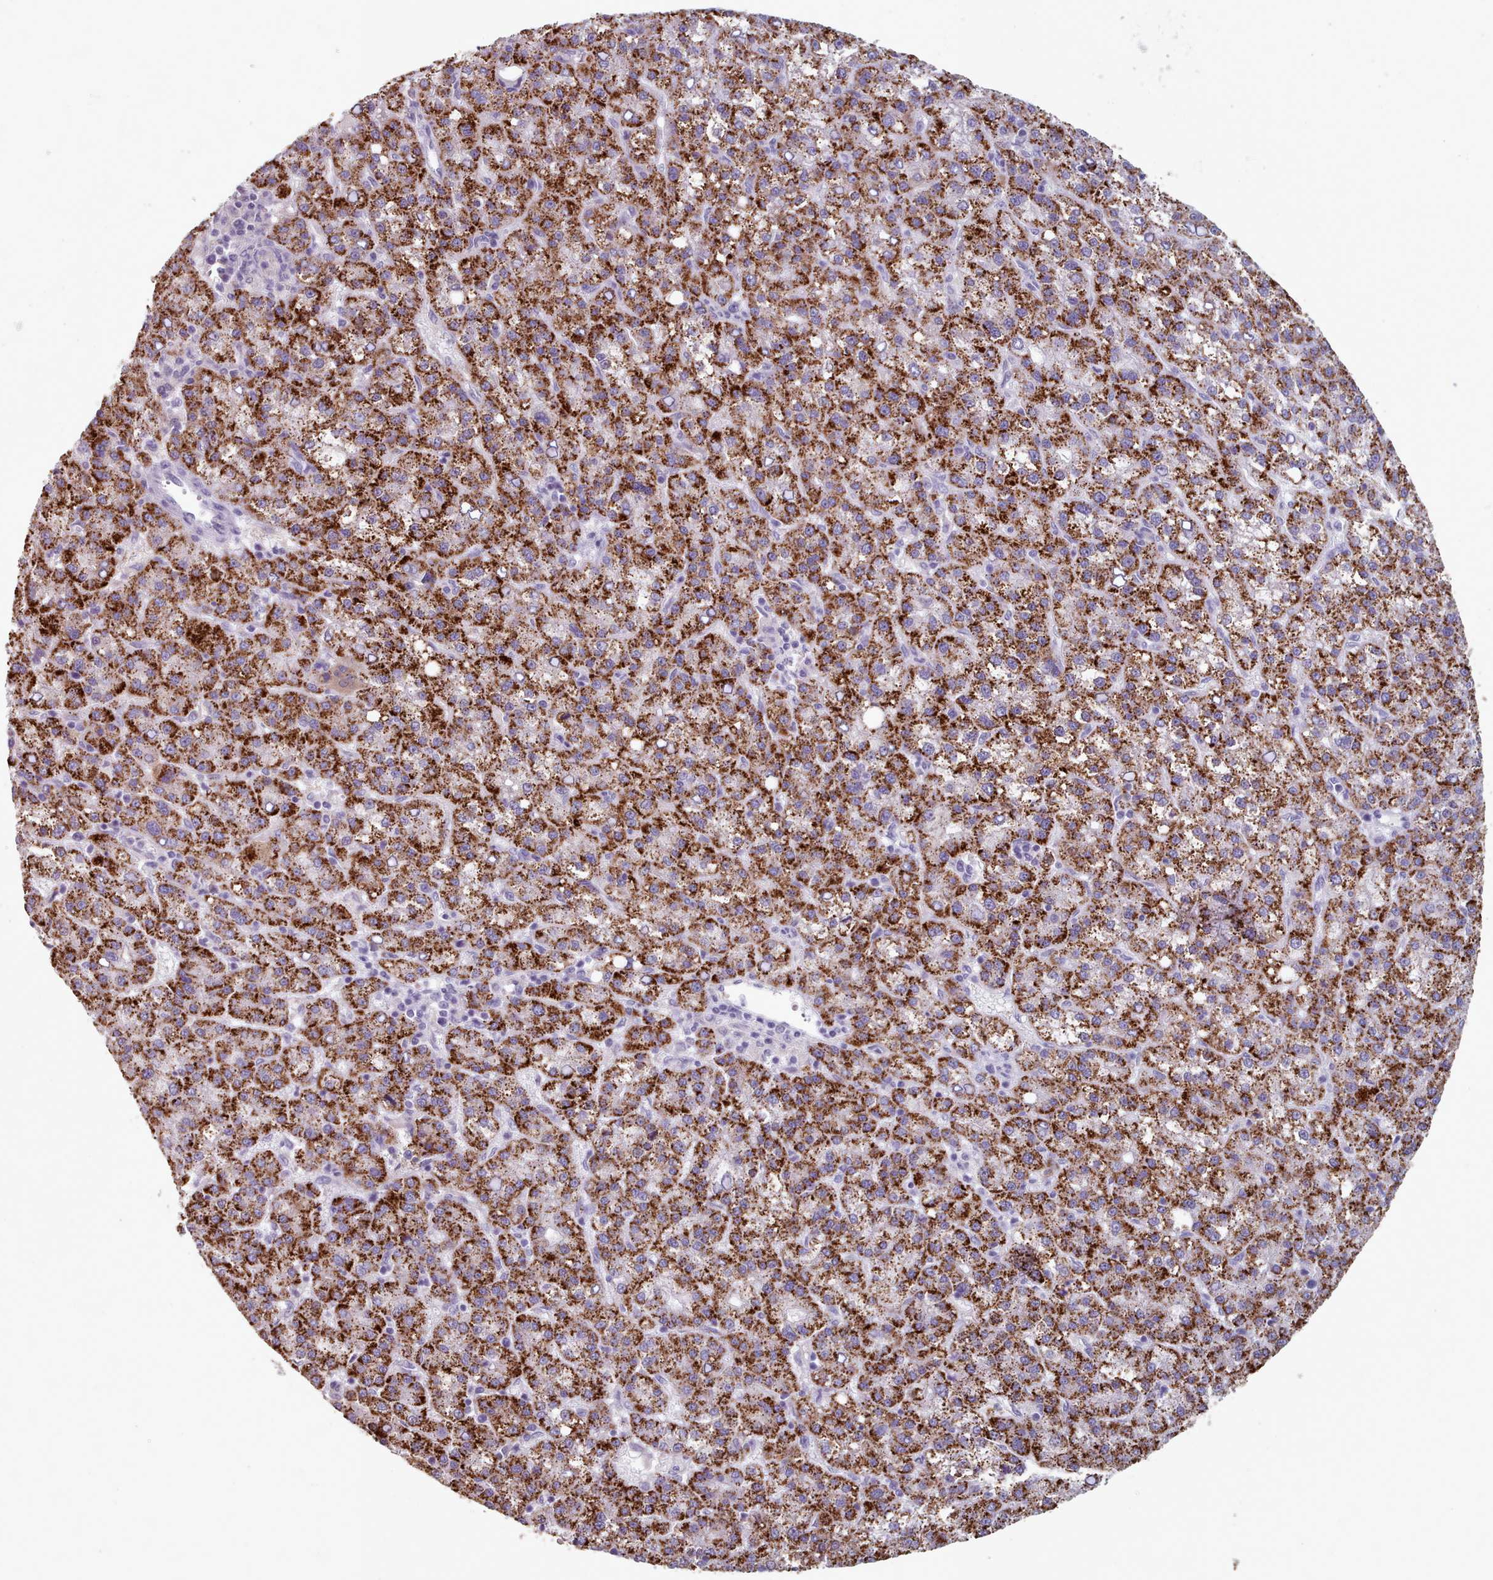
{"staining": {"intensity": "strong", "quantity": ">75%", "location": "cytoplasmic/membranous"}, "tissue": "liver cancer", "cell_type": "Tumor cells", "image_type": "cancer", "snomed": [{"axis": "morphology", "description": "Carcinoma, Hepatocellular, NOS"}, {"axis": "topography", "description": "Liver"}], "caption": "A brown stain highlights strong cytoplasmic/membranous positivity of a protein in human liver cancer tumor cells. (DAB (3,3'-diaminobenzidine) IHC with brightfield microscopy, high magnification).", "gene": "HAO1", "patient": {"sex": "female", "age": 58}}